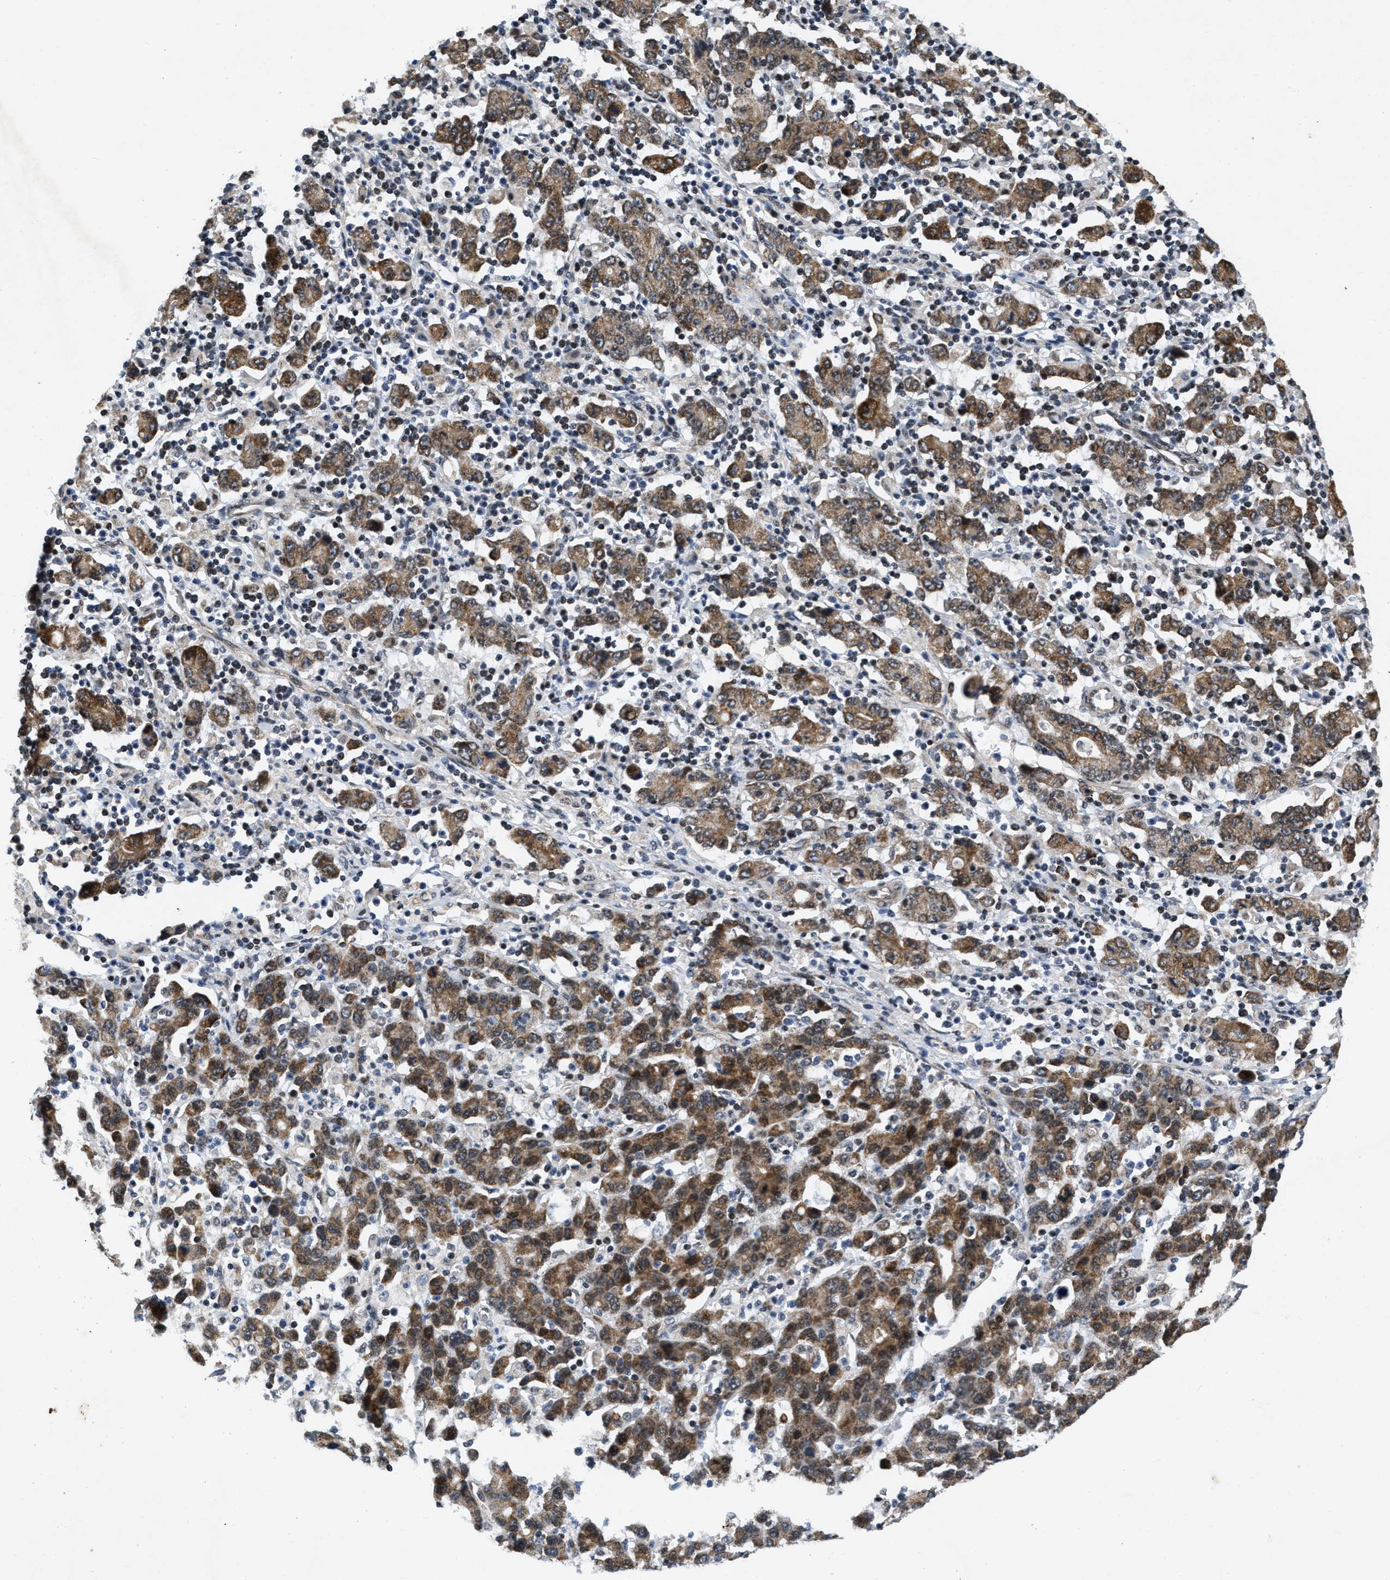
{"staining": {"intensity": "moderate", "quantity": ">75%", "location": "cytoplasmic/membranous,nuclear"}, "tissue": "stomach cancer", "cell_type": "Tumor cells", "image_type": "cancer", "snomed": [{"axis": "morphology", "description": "Adenocarcinoma, NOS"}, {"axis": "topography", "description": "Stomach, upper"}], "caption": "Human stomach cancer stained with a brown dye reveals moderate cytoplasmic/membranous and nuclear positive expression in approximately >75% of tumor cells.", "gene": "ZNHIT1", "patient": {"sex": "male", "age": 69}}